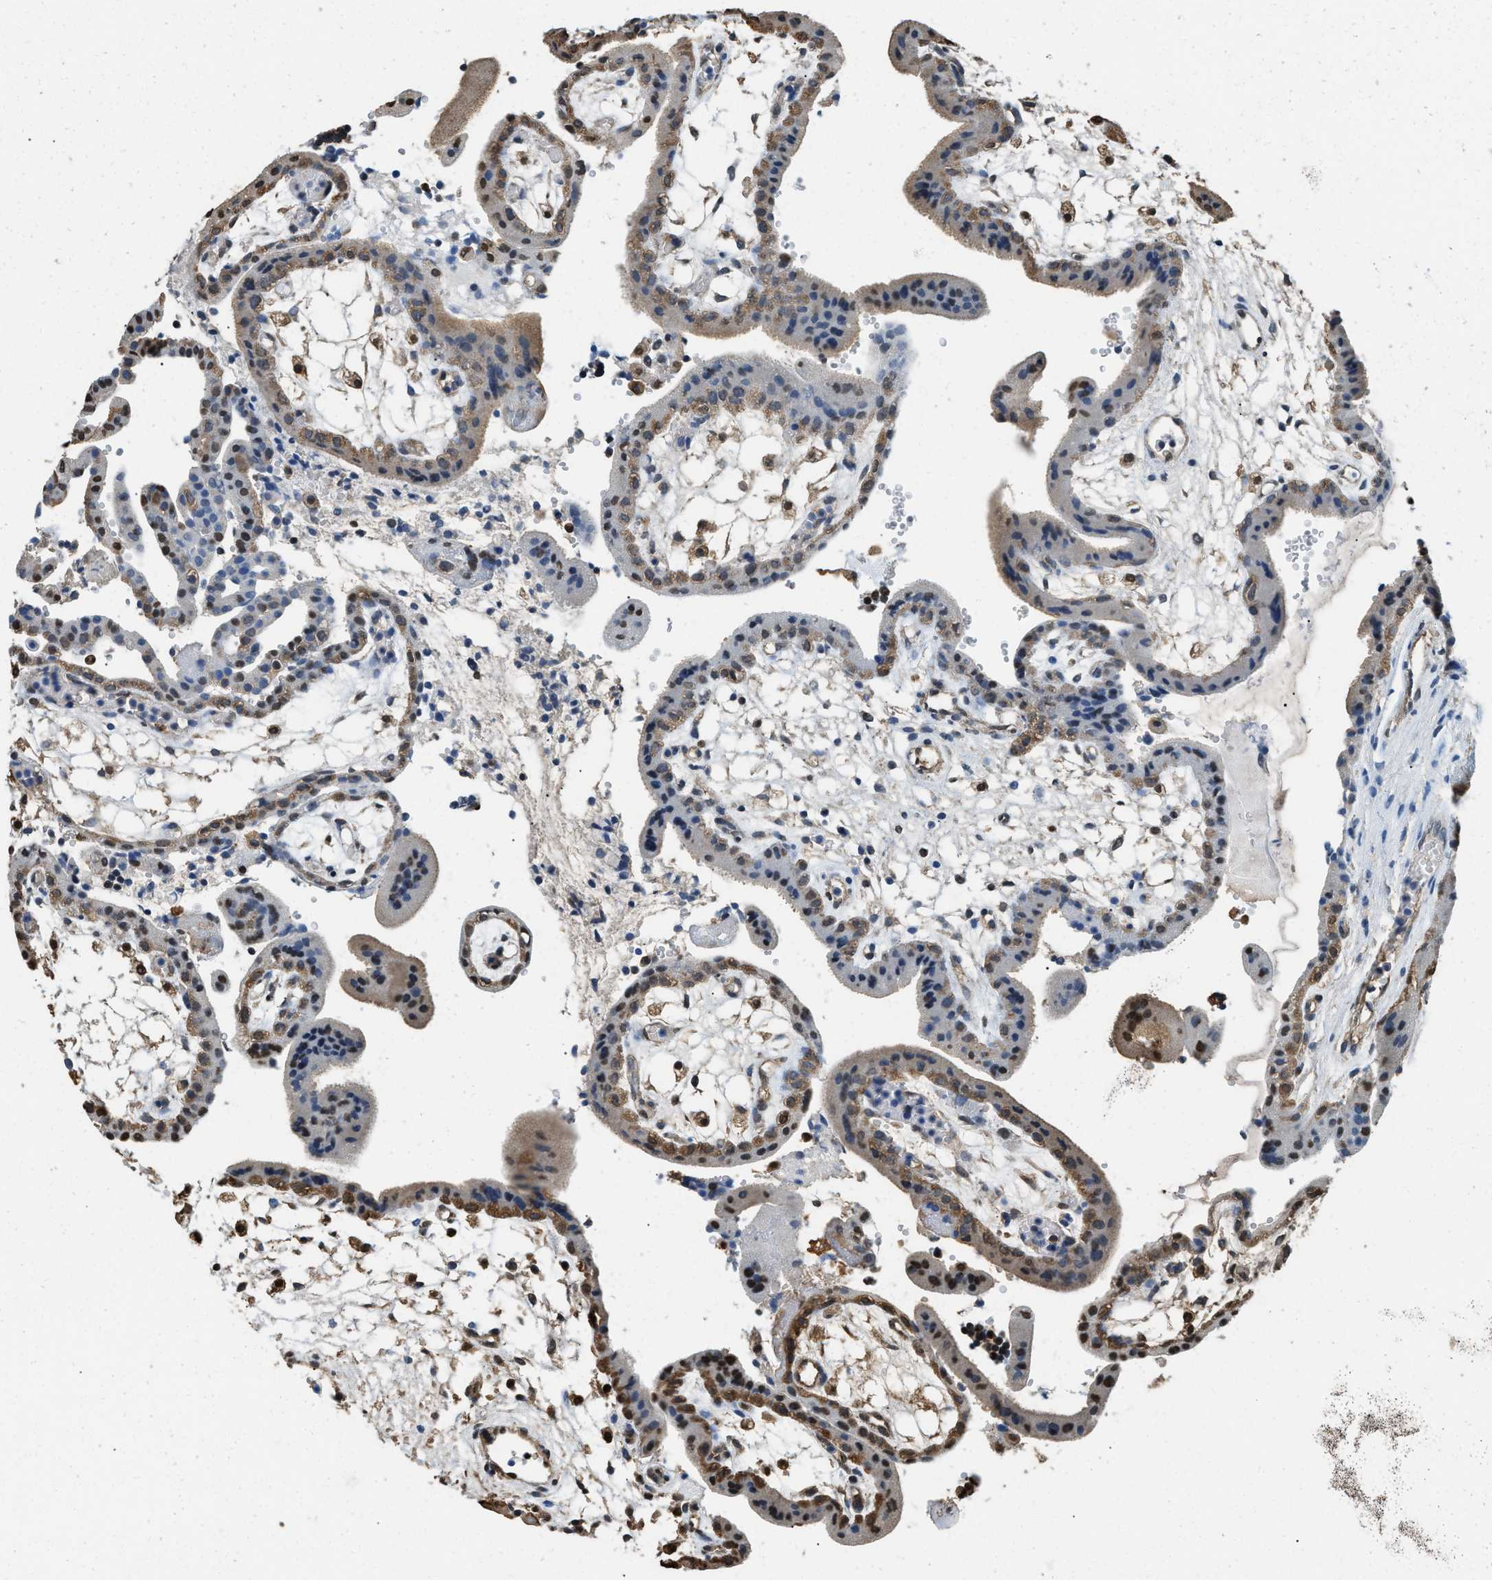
{"staining": {"intensity": "strong", "quantity": "25%-75%", "location": "cytoplasmic/membranous,nuclear"}, "tissue": "placenta", "cell_type": "Trophoblastic cells", "image_type": "normal", "snomed": [{"axis": "morphology", "description": "Normal tissue, NOS"}, {"axis": "topography", "description": "Placenta"}], "caption": "Human placenta stained with a brown dye reveals strong cytoplasmic/membranous,nuclear positive staining in approximately 25%-75% of trophoblastic cells.", "gene": "GAPDH", "patient": {"sex": "female", "age": 18}}